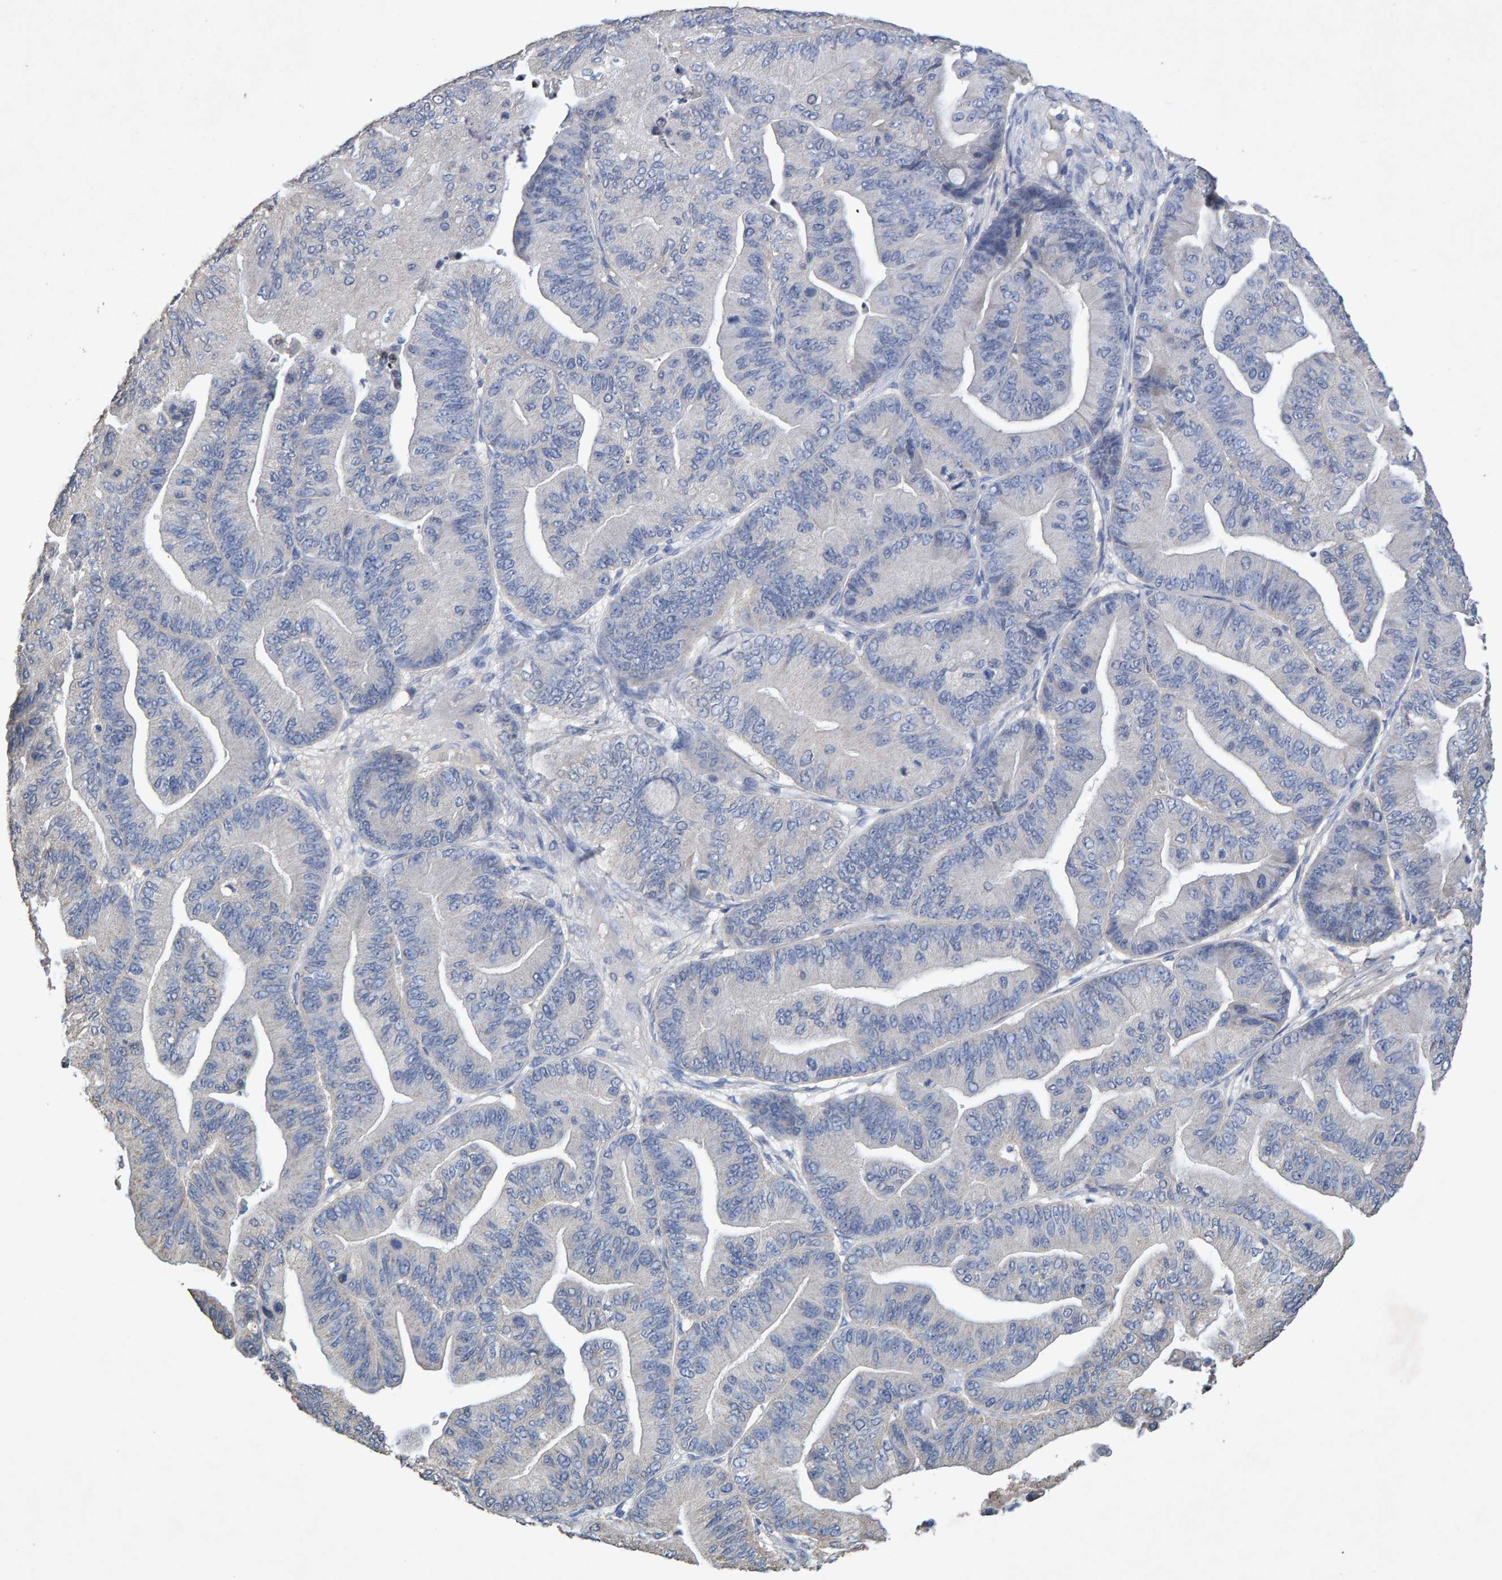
{"staining": {"intensity": "negative", "quantity": "none", "location": "none"}, "tissue": "ovarian cancer", "cell_type": "Tumor cells", "image_type": "cancer", "snomed": [{"axis": "morphology", "description": "Cystadenocarcinoma, mucinous, NOS"}, {"axis": "topography", "description": "Ovary"}], "caption": "High magnification brightfield microscopy of ovarian cancer (mucinous cystadenocarcinoma) stained with DAB (brown) and counterstained with hematoxylin (blue): tumor cells show no significant expression.", "gene": "CTH", "patient": {"sex": "female", "age": 61}}